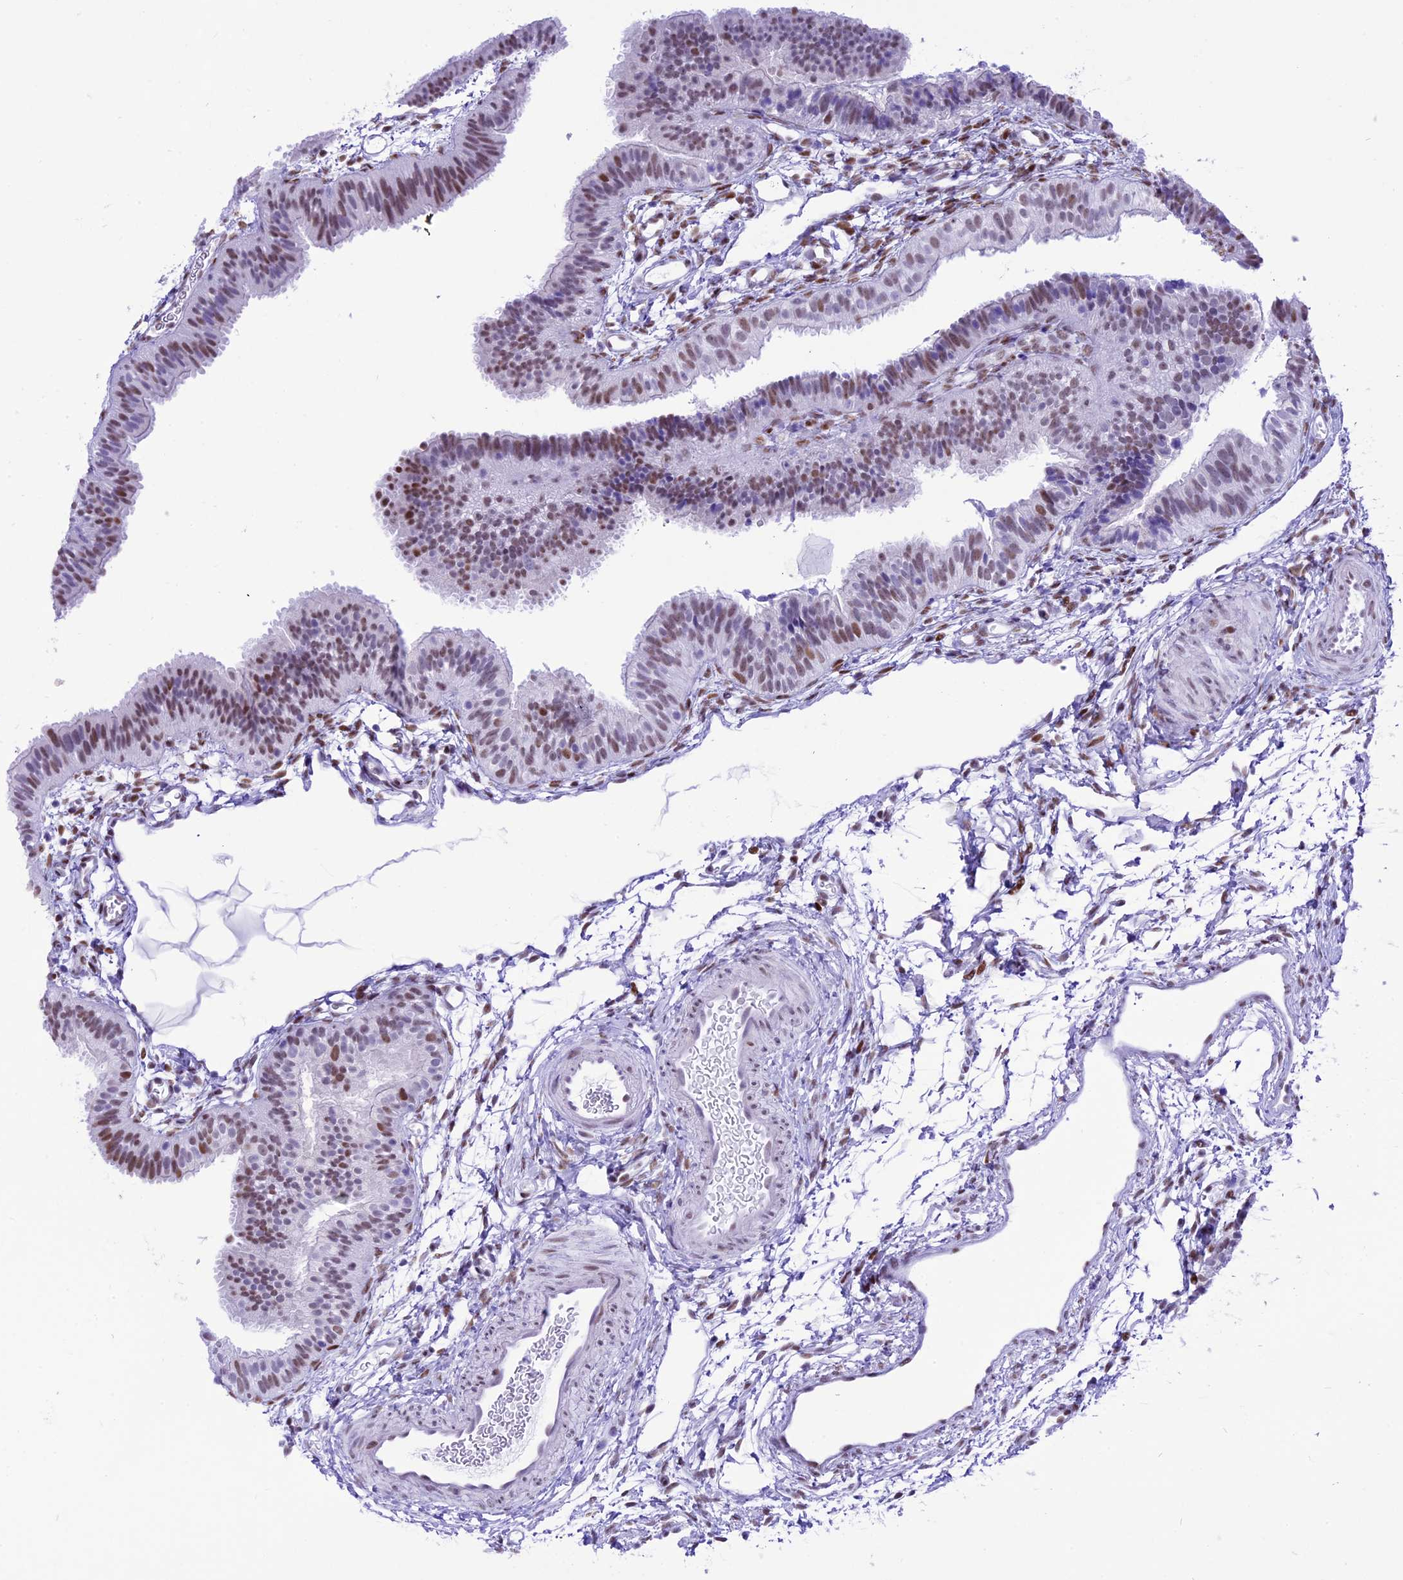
{"staining": {"intensity": "moderate", "quantity": "25%-75%", "location": "nuclear"}, "tissue": "fallopian tube", "cell_type": "Glandular cells", "image_type": "normal", "snomed": [{"axis": "morphology", "description": "Normal tissue, NOS"}, {"axis": "topography", "description": "Fallopian tube"}], "caption": "A brown stain labels moderate nuclear staining of a protein in glandular cells of benign fallopian tube. Nuclei are stained in blue.", "gene": "RPS6KB1", "patient": {"sex": "female", "age": 35}}